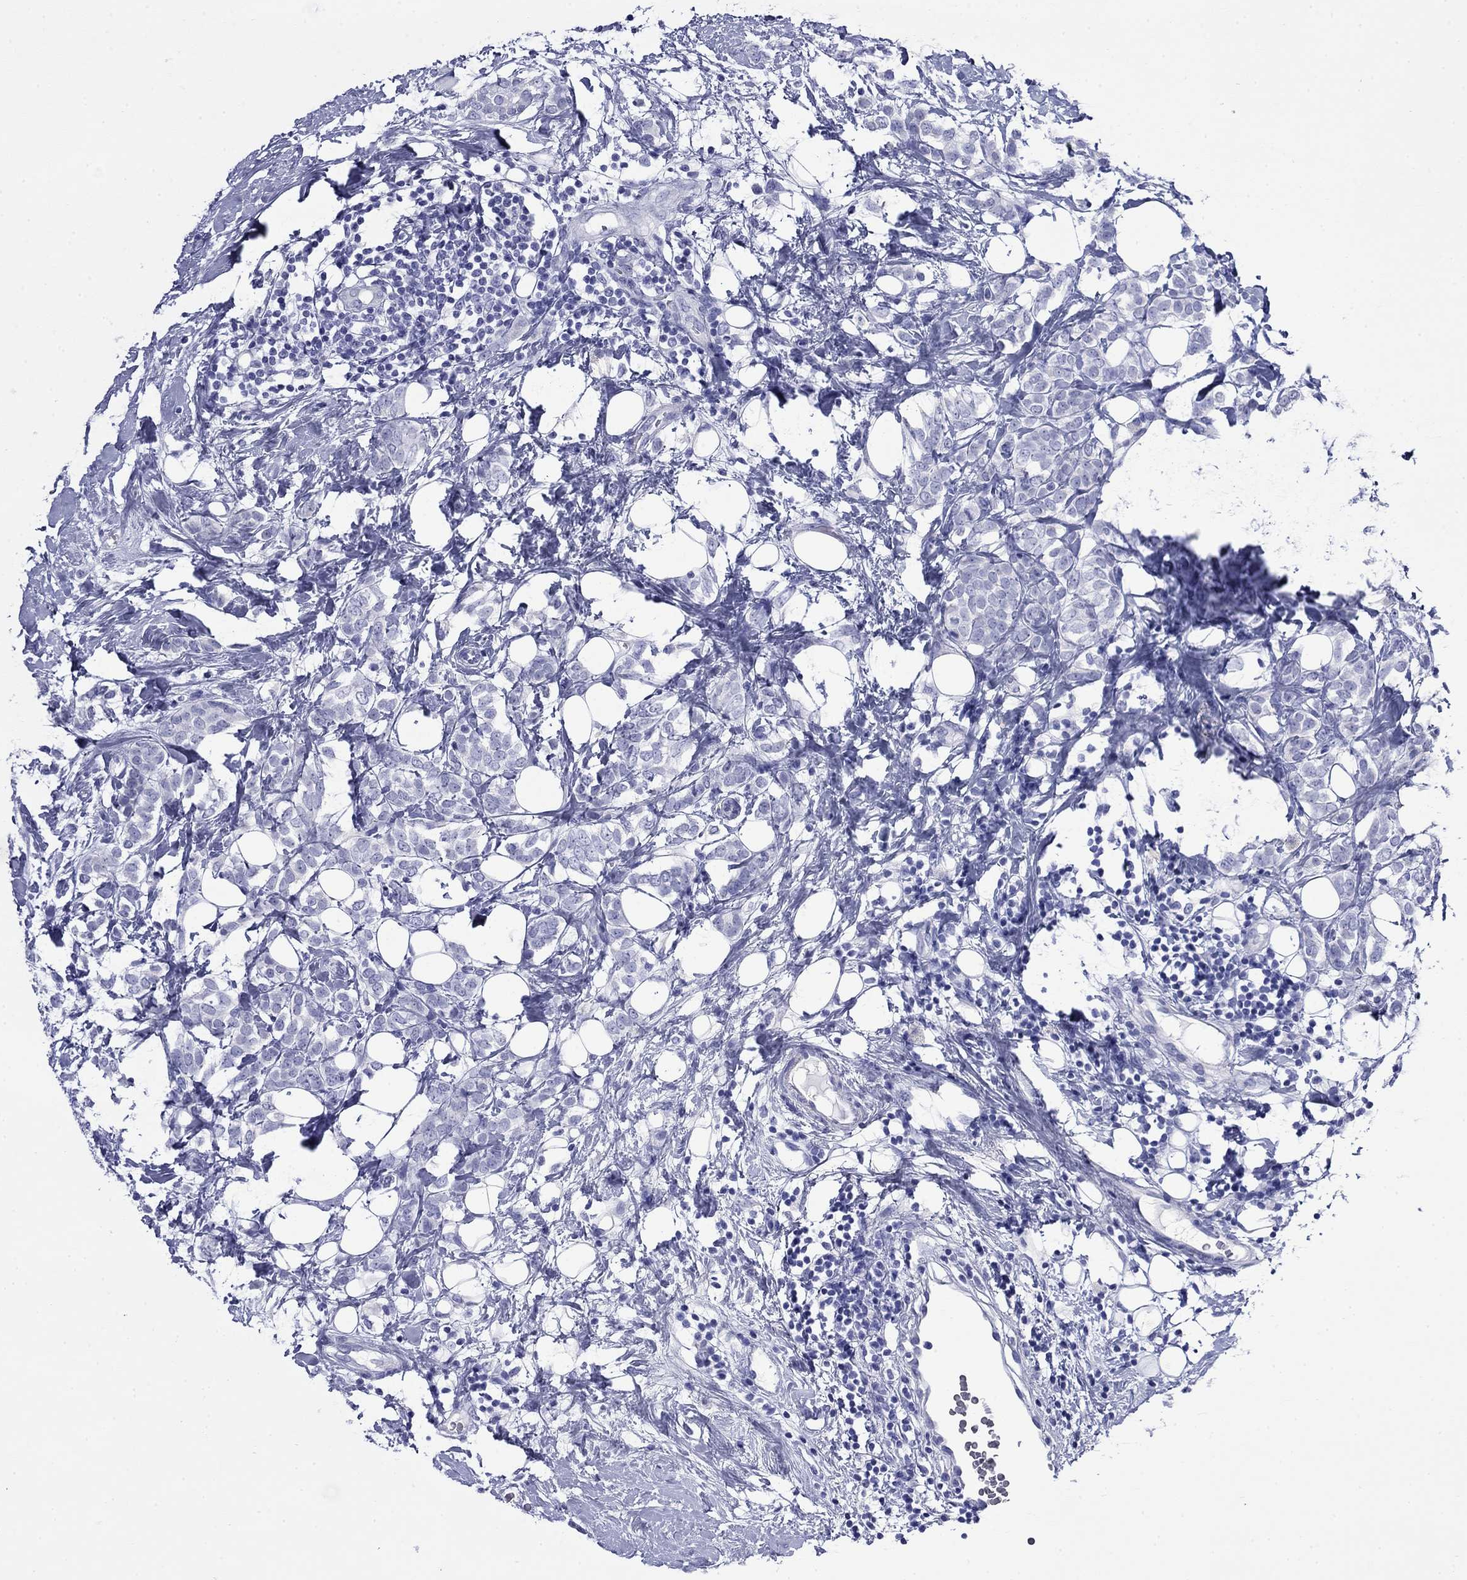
{"staining": {"intensity": "negative", "quantity": "none", "location": "none"}, "tissue": "breast cancer", "cell_type": "Tumor cells", "image_type": "cancer", "snomed": [{"axis": "morphology", "description": "Lobular carcinoma"}, {"axis": "topography", "description": "Breast"}], "caption": "Tumor cells show no significant staining in lobular carcinoma (breast).", "gene": "GIP", "patient": {"sex": "female", "age": 49}}